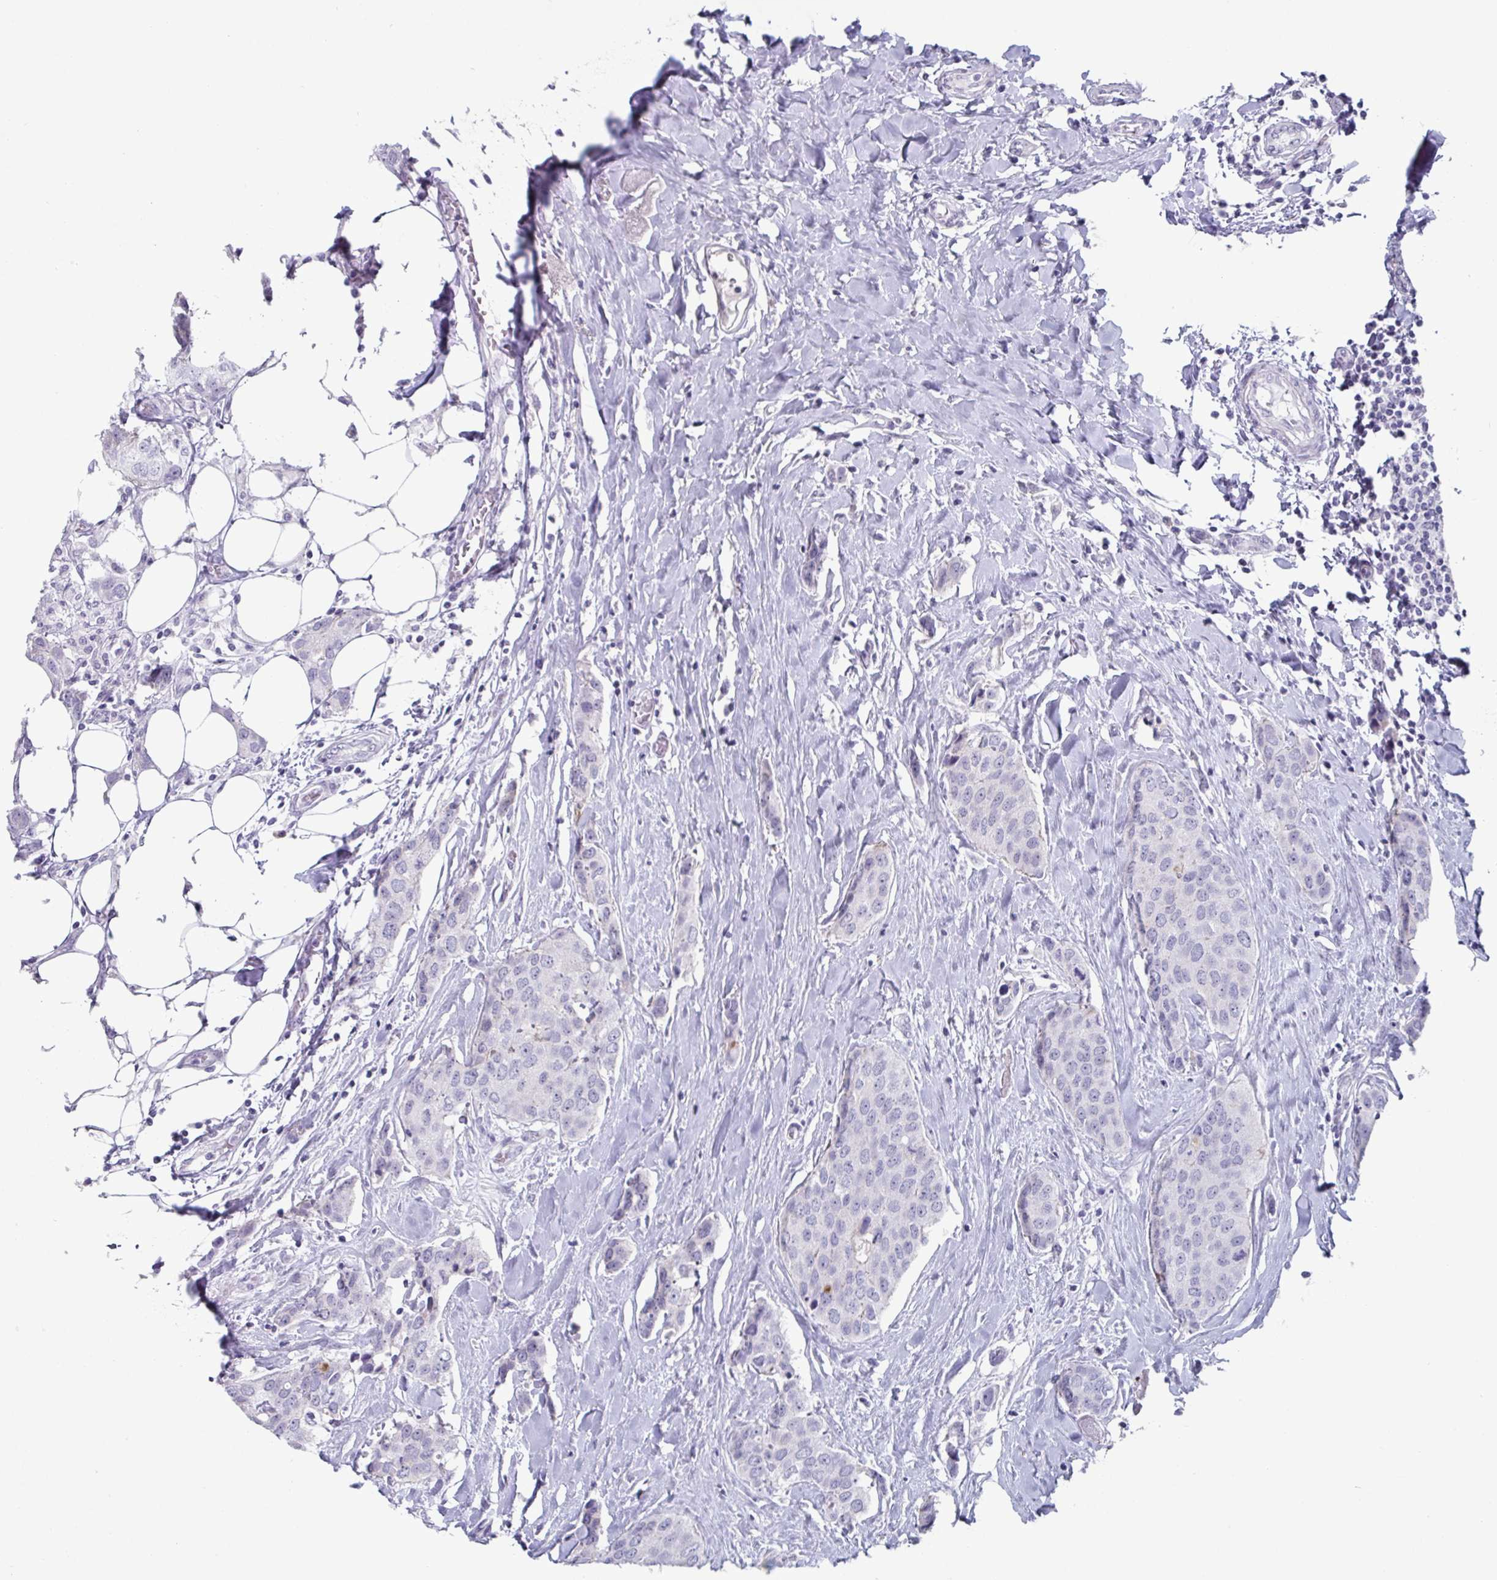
{"staining": {"intensity": "negative", "quantity": "none", "location": "none"}, "tissue": "breast cancer", "cell_type": "Tumor cells", "image_type": "cancer", "snomed": [{"axis": "morphology", "description": "Duct carcinoma"}, {"axis": "topography", "description": "Breast"}], "caption": "Immunohistochemical staining of human breast cancer shows no significant staining in tumor cells.", "gene": "VSIG10L", "patient": {"sex": "female", "age": 80}}